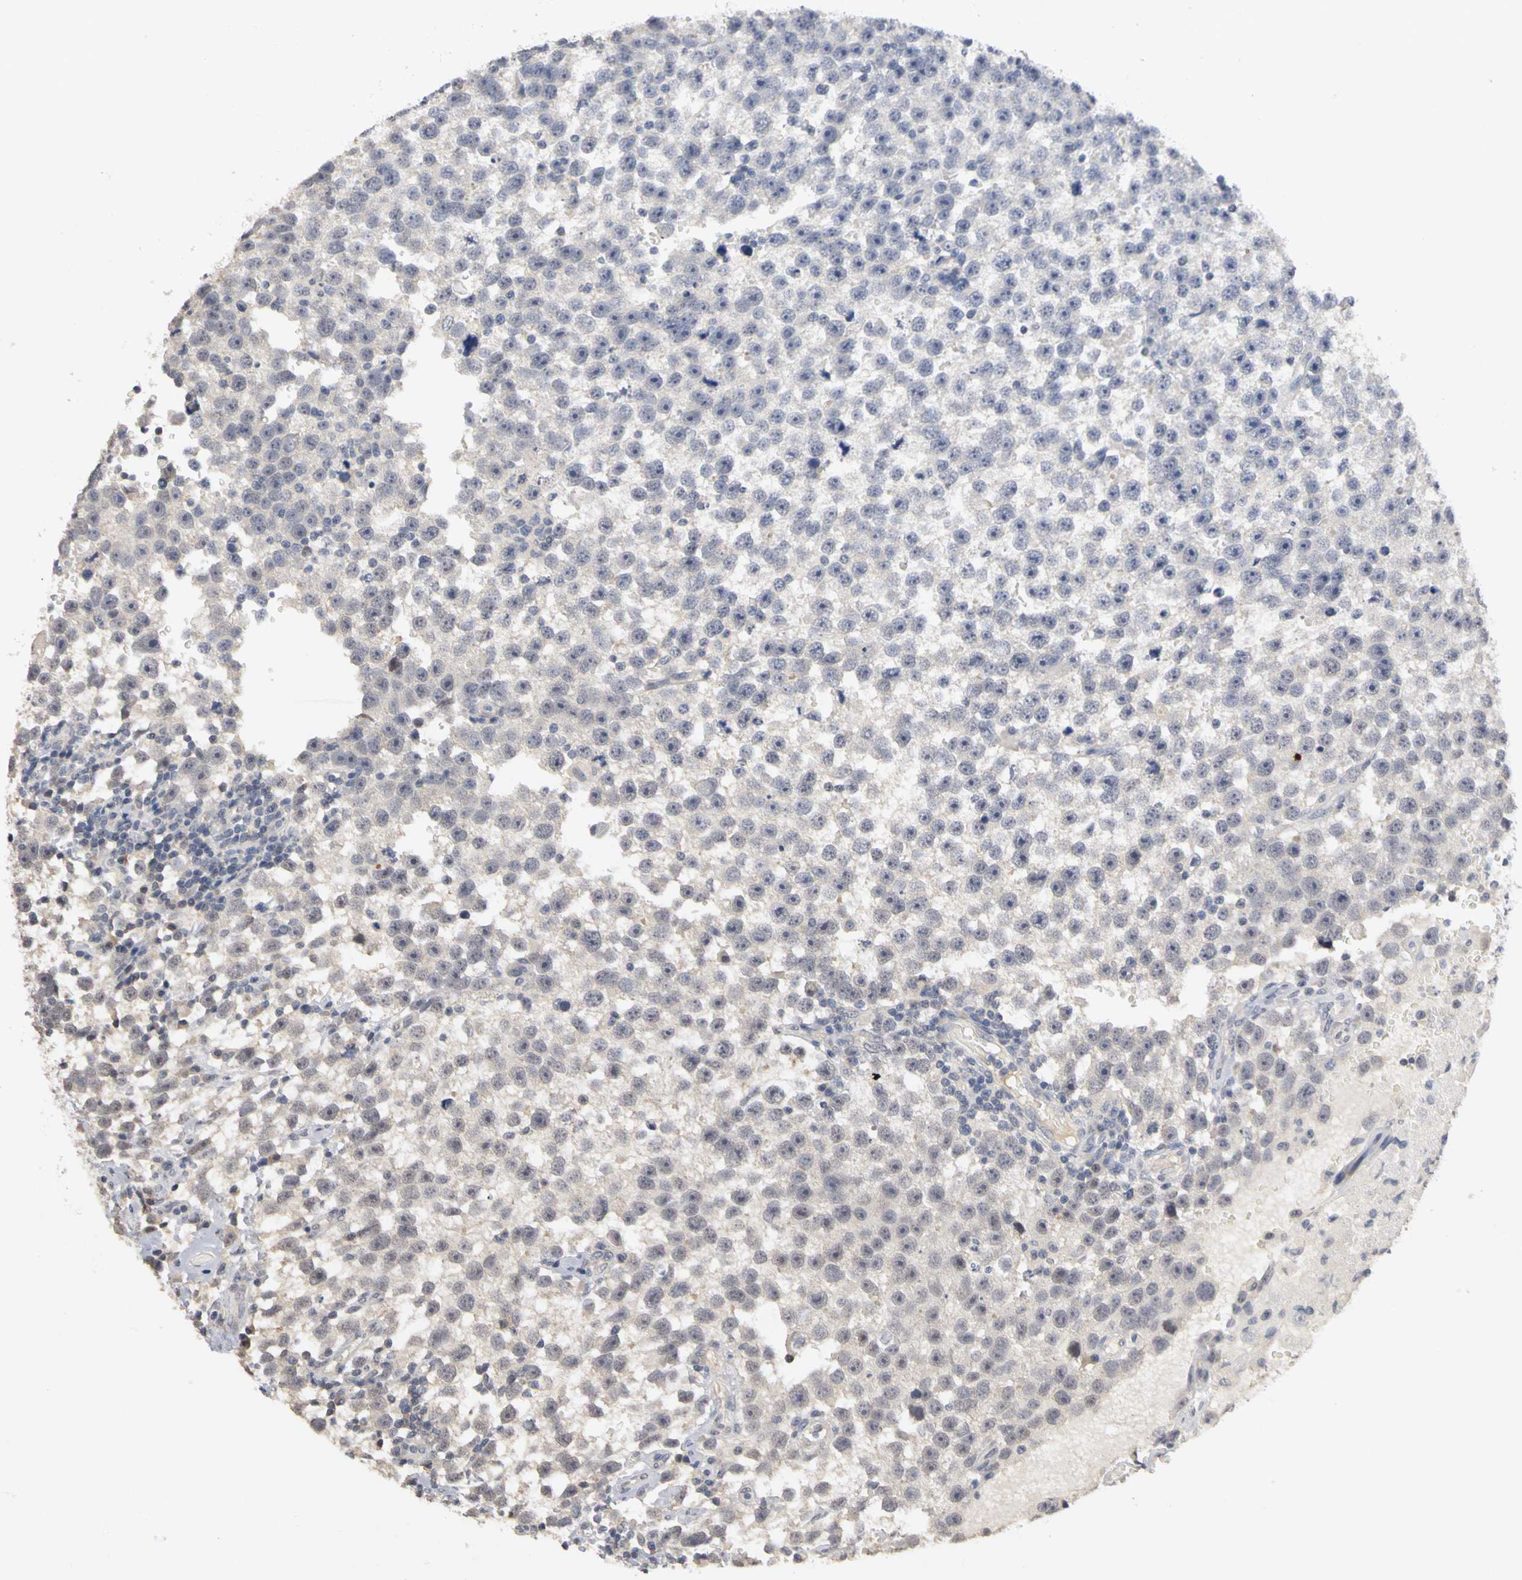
{"staining": {"intensity": "negative", "quantity": "none", "location": "none"}, "tissue": "testis cancer", "cell_type": "Tumor cells", "image_type": "cancer", "snomed": [{"axis": "morphology", "description": "Seminoma, NOS"}, {"axis": "topography", "description": "Testis"}], "caption": "Tumor cells show no significant protein positivity in seminoma (testis).", "gene": "PGR", "patient": {"sex": "male", "age": 33}}